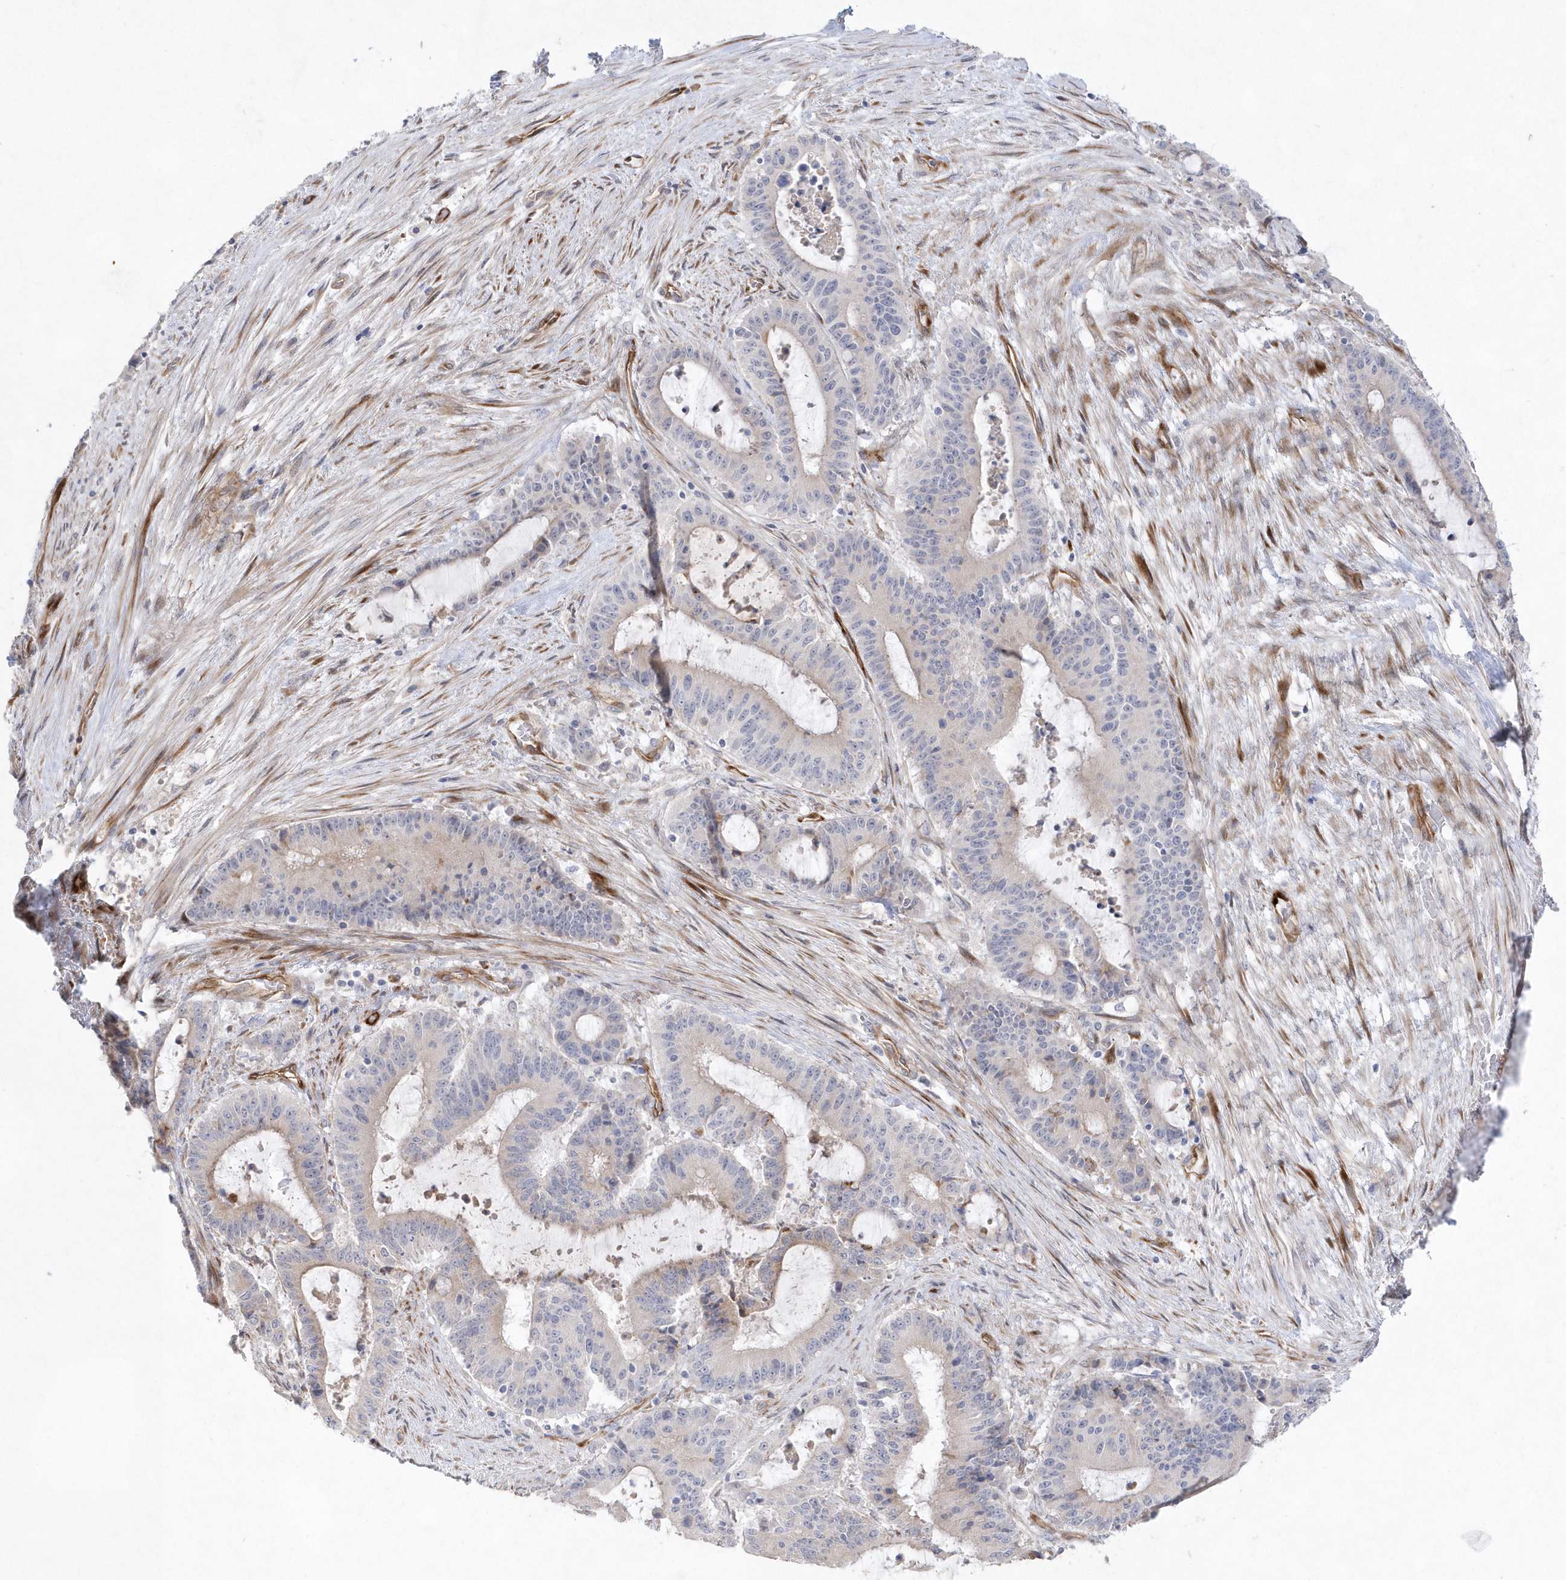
{"staining": {"intensity": "negative", "quantity": "none", "location": "none"}, "tissue": "liver cancer", "cell_type": "Tumor cells", "image_type": "cancer", "snomed": [{"axis": "morphology", "description": "Normal tissue, NOS"}, {"axis": "morphology", "description": "Cholangiocarcinoma"}, {"axis": "topography", "description": "Liver"}, {"axis": "topography", "description": "Peripheral nerve tissue"}], "caption": "Immunohistochemistry (IHC) image of neoplastic tissue: human cholangiocarcinoma (liver) stained with DAB (3,3'-diaminobenzidine) reveals no significant protein expression in tumor cells.", "gene": "TMEM132B", "patient": {"sex": "female", "age": 73}}